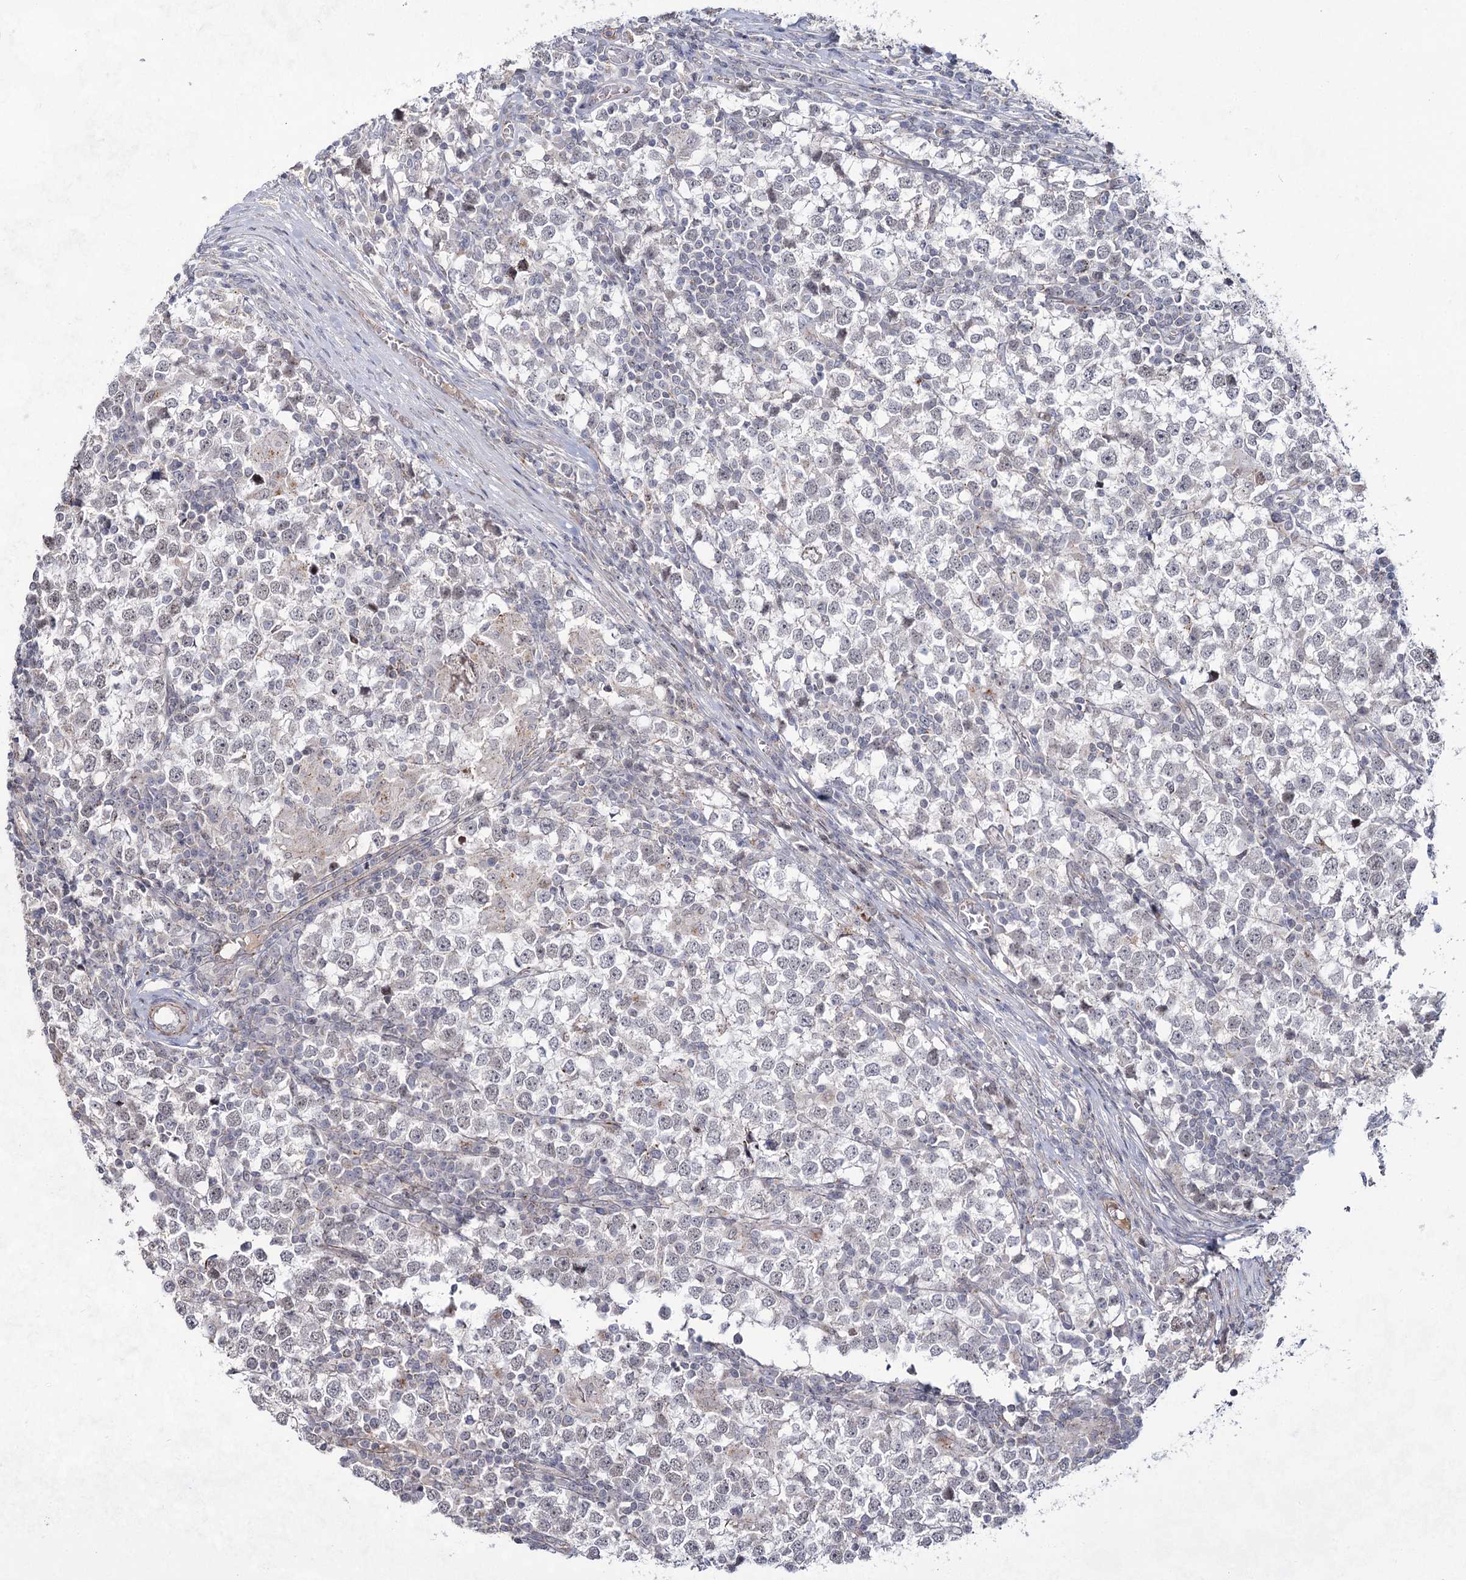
{"staining": {"intensity": "negative", "quantity": "none", "location": "none"}, "tissue": "testis cancer", "cell_type": "Tumor cells", "image_type": "cancer", "snomed": [{"axis": "morphology", "description": "Seminoma, NOS"}, {"axis": "topography", "description": "Testis"}], "caption": "Tumor cells show no significant protein staining in seminoma (testis). (DAB IHC, high magnification).", "gene": "ATL2", "patient": {"sex": "male", "age": 65}}